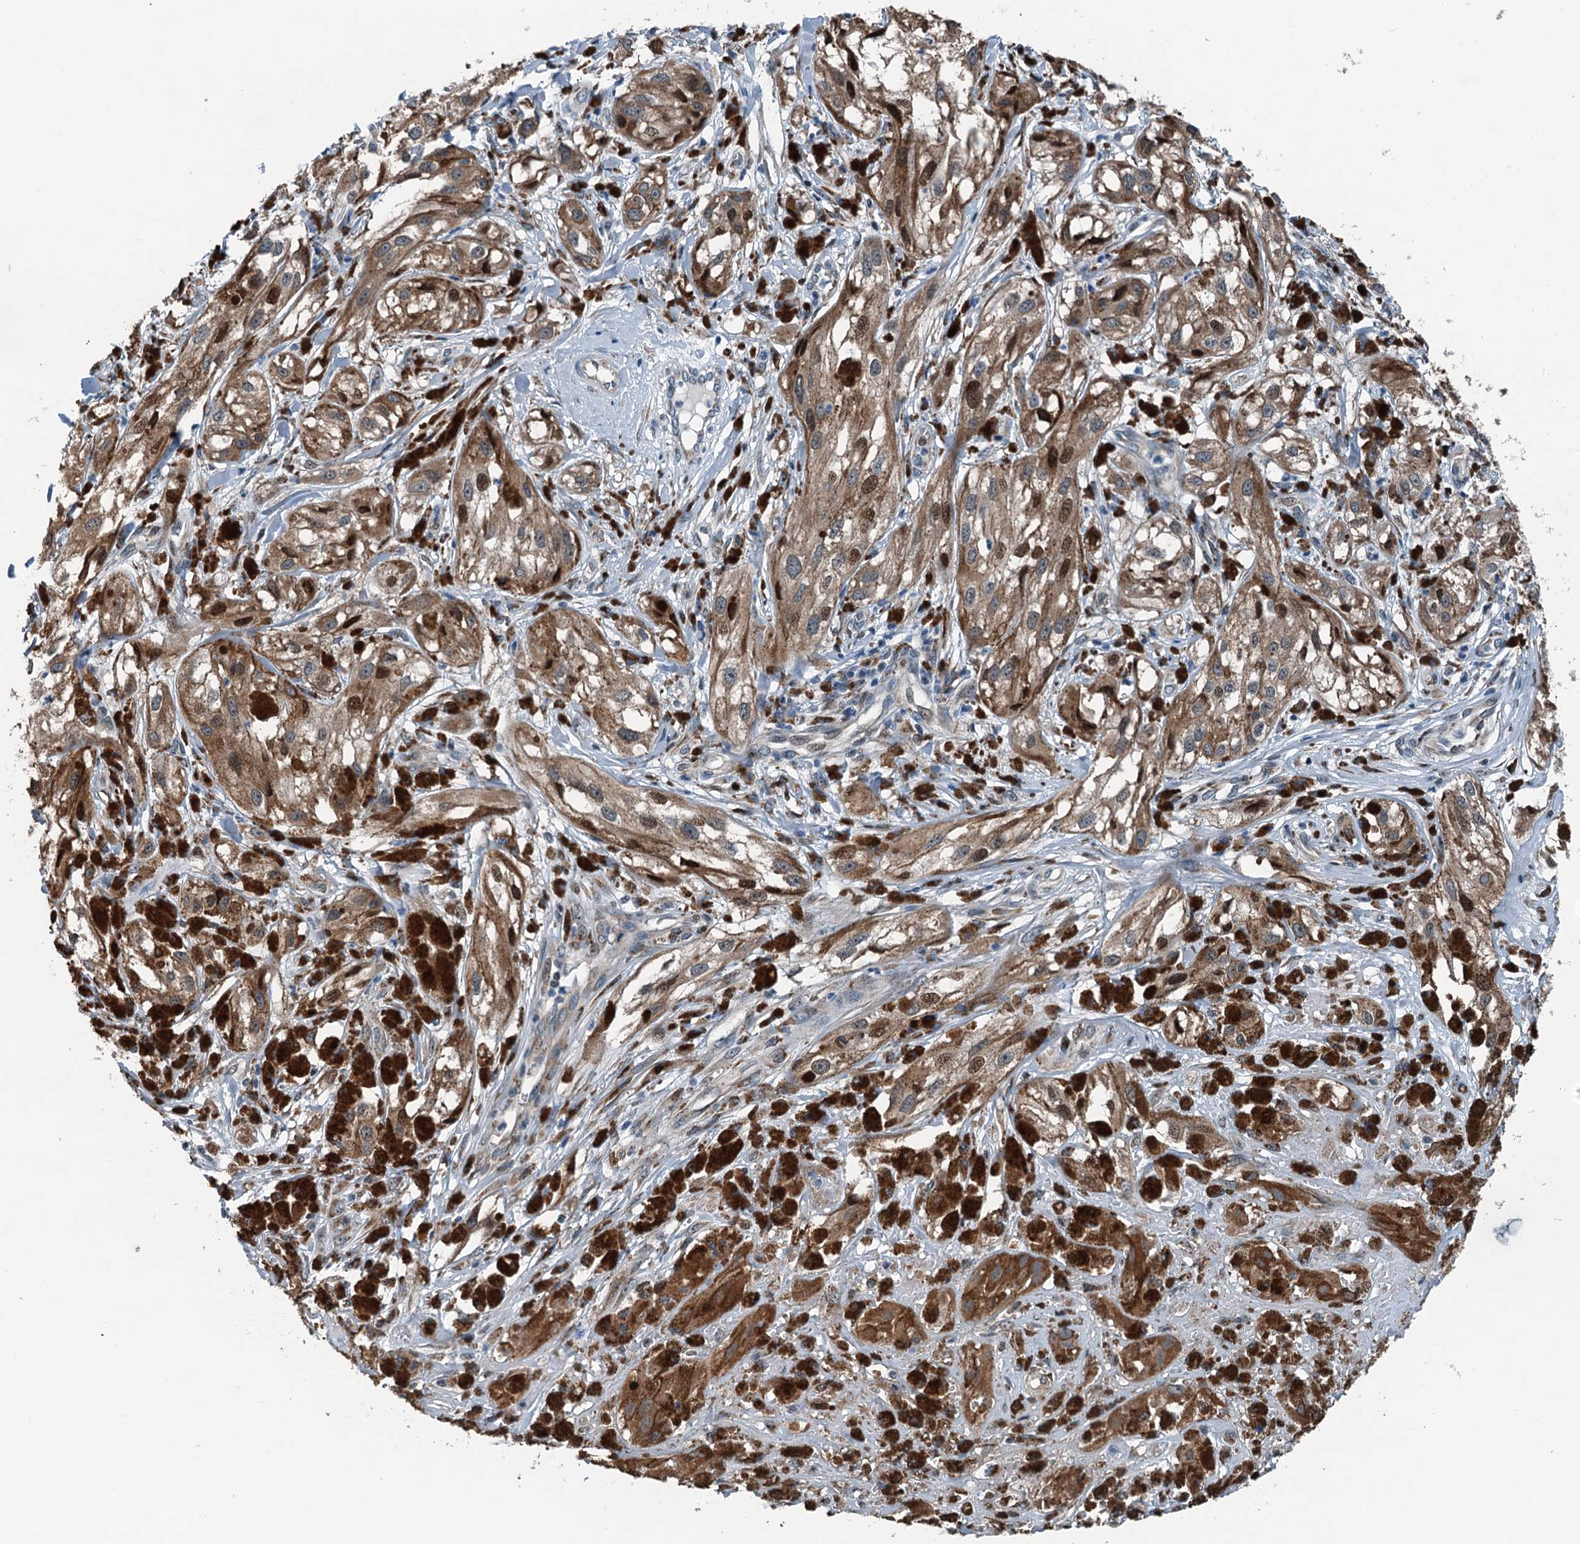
{"staining": {"intensity": "moderate", "quantity": "25%-75%", "location": "cytoplasmic/membranous,nuclear"}, "tissue": "melanoma", "cell_type": "Tumor cells", "image_type": "cancer", "snomed": [{"axis": "morphology", "description": "Malignant melanoma, NOS"}, {"axis": "topography", "description": "Skin"}], "caption": "Immunohistochemical staining of malignant melanoma demonstrates medium levels of moderate cytoplasmic/membranous and nuclear positivity in approximately 25%-75% of tumor cells.", "gene": "TAMALIN", "patient": {"sex": "male", "age": 88}}